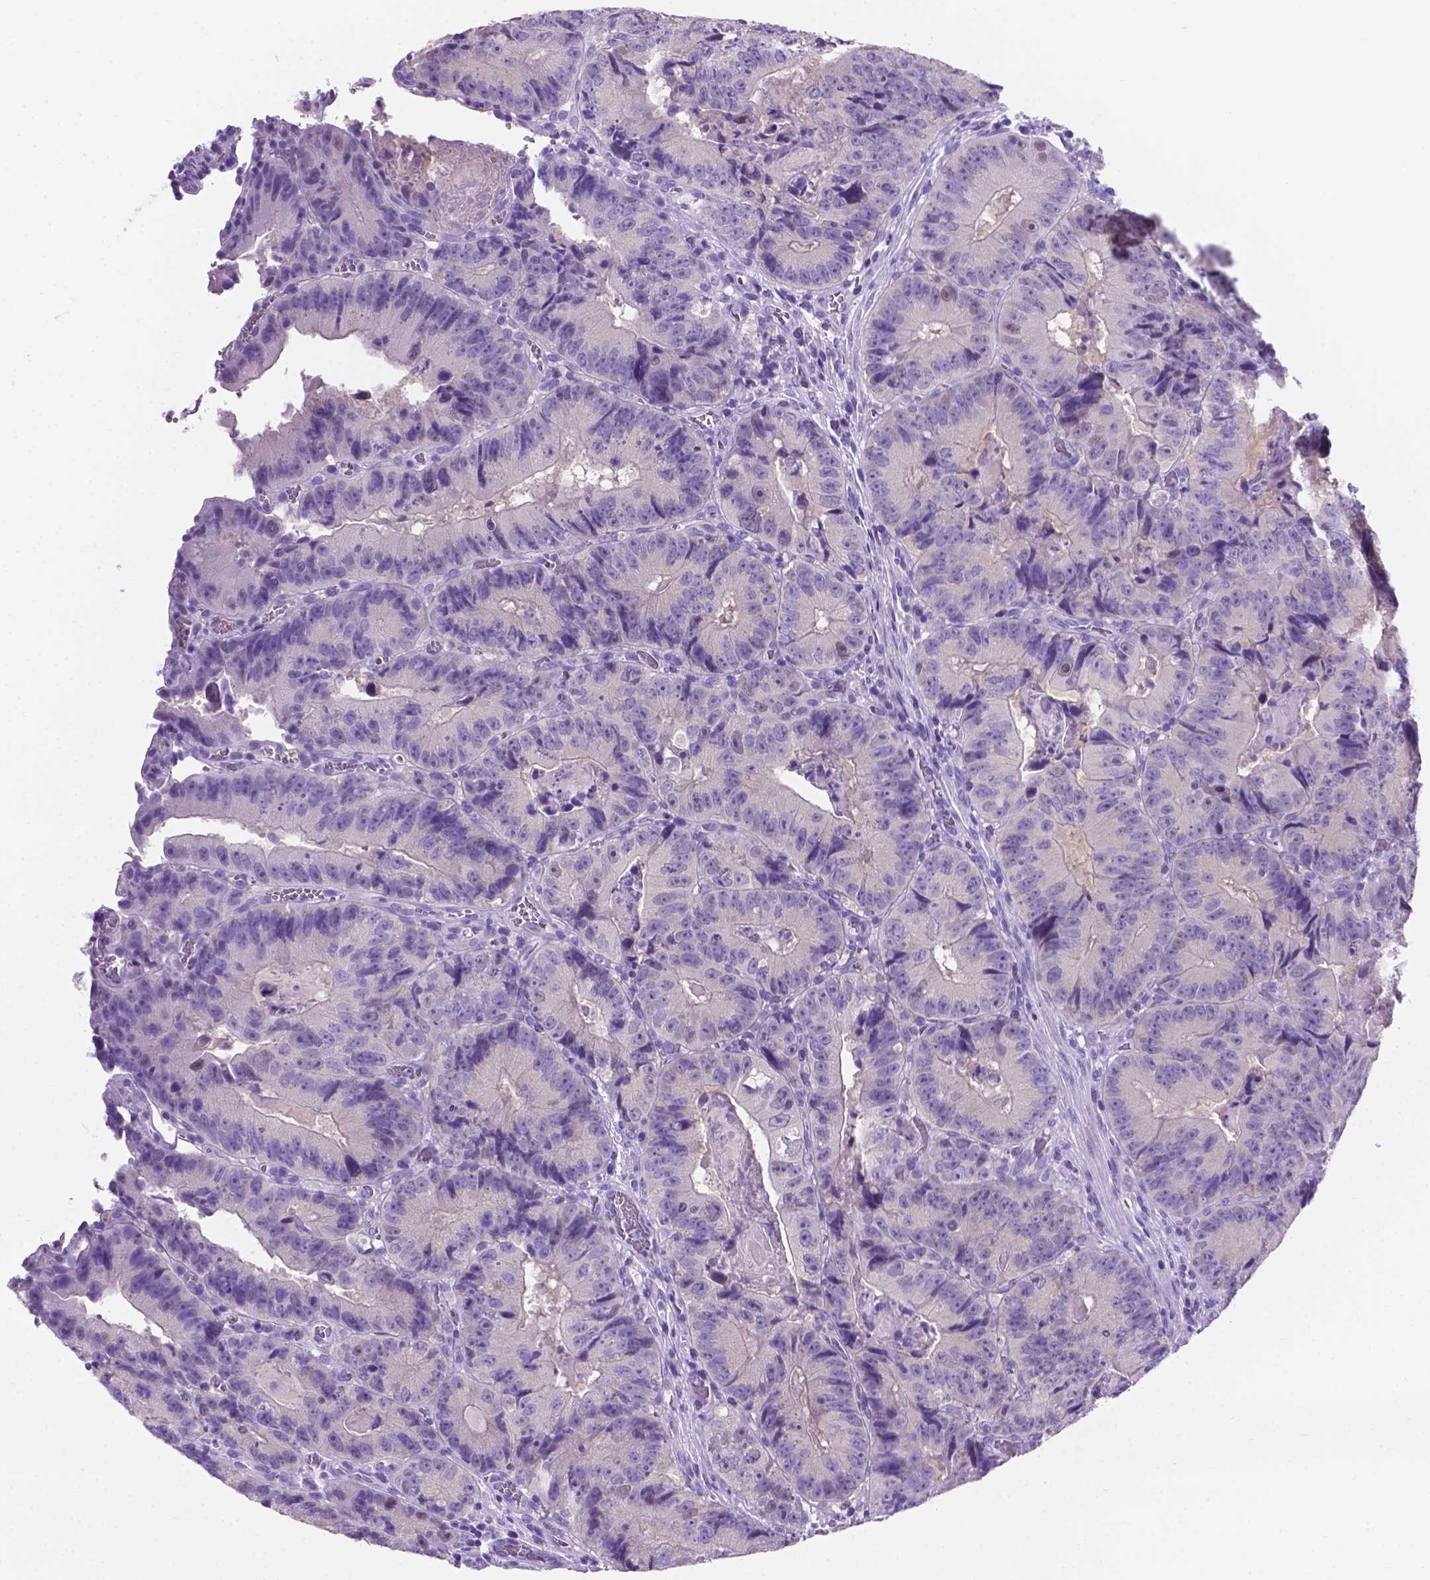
{"staining": {"intensity": "negative", "quantity": "none", "location": "none"}, "tissue": "colorectal cancer", "cell_type": "Tumor cells", "image_type": "cancer", "snomed": [{"axis": "morphology", "description": "Adenocarcinoma, NOS"}, {"axis": "topography", "description": "Colon"}], "caption": "The histopathology image exhibits no significant positivity in tumor cells of colorectal adenocarcinoma.", "gene": "TMEM210", "patient": {"sex": "female", "age": 86}}